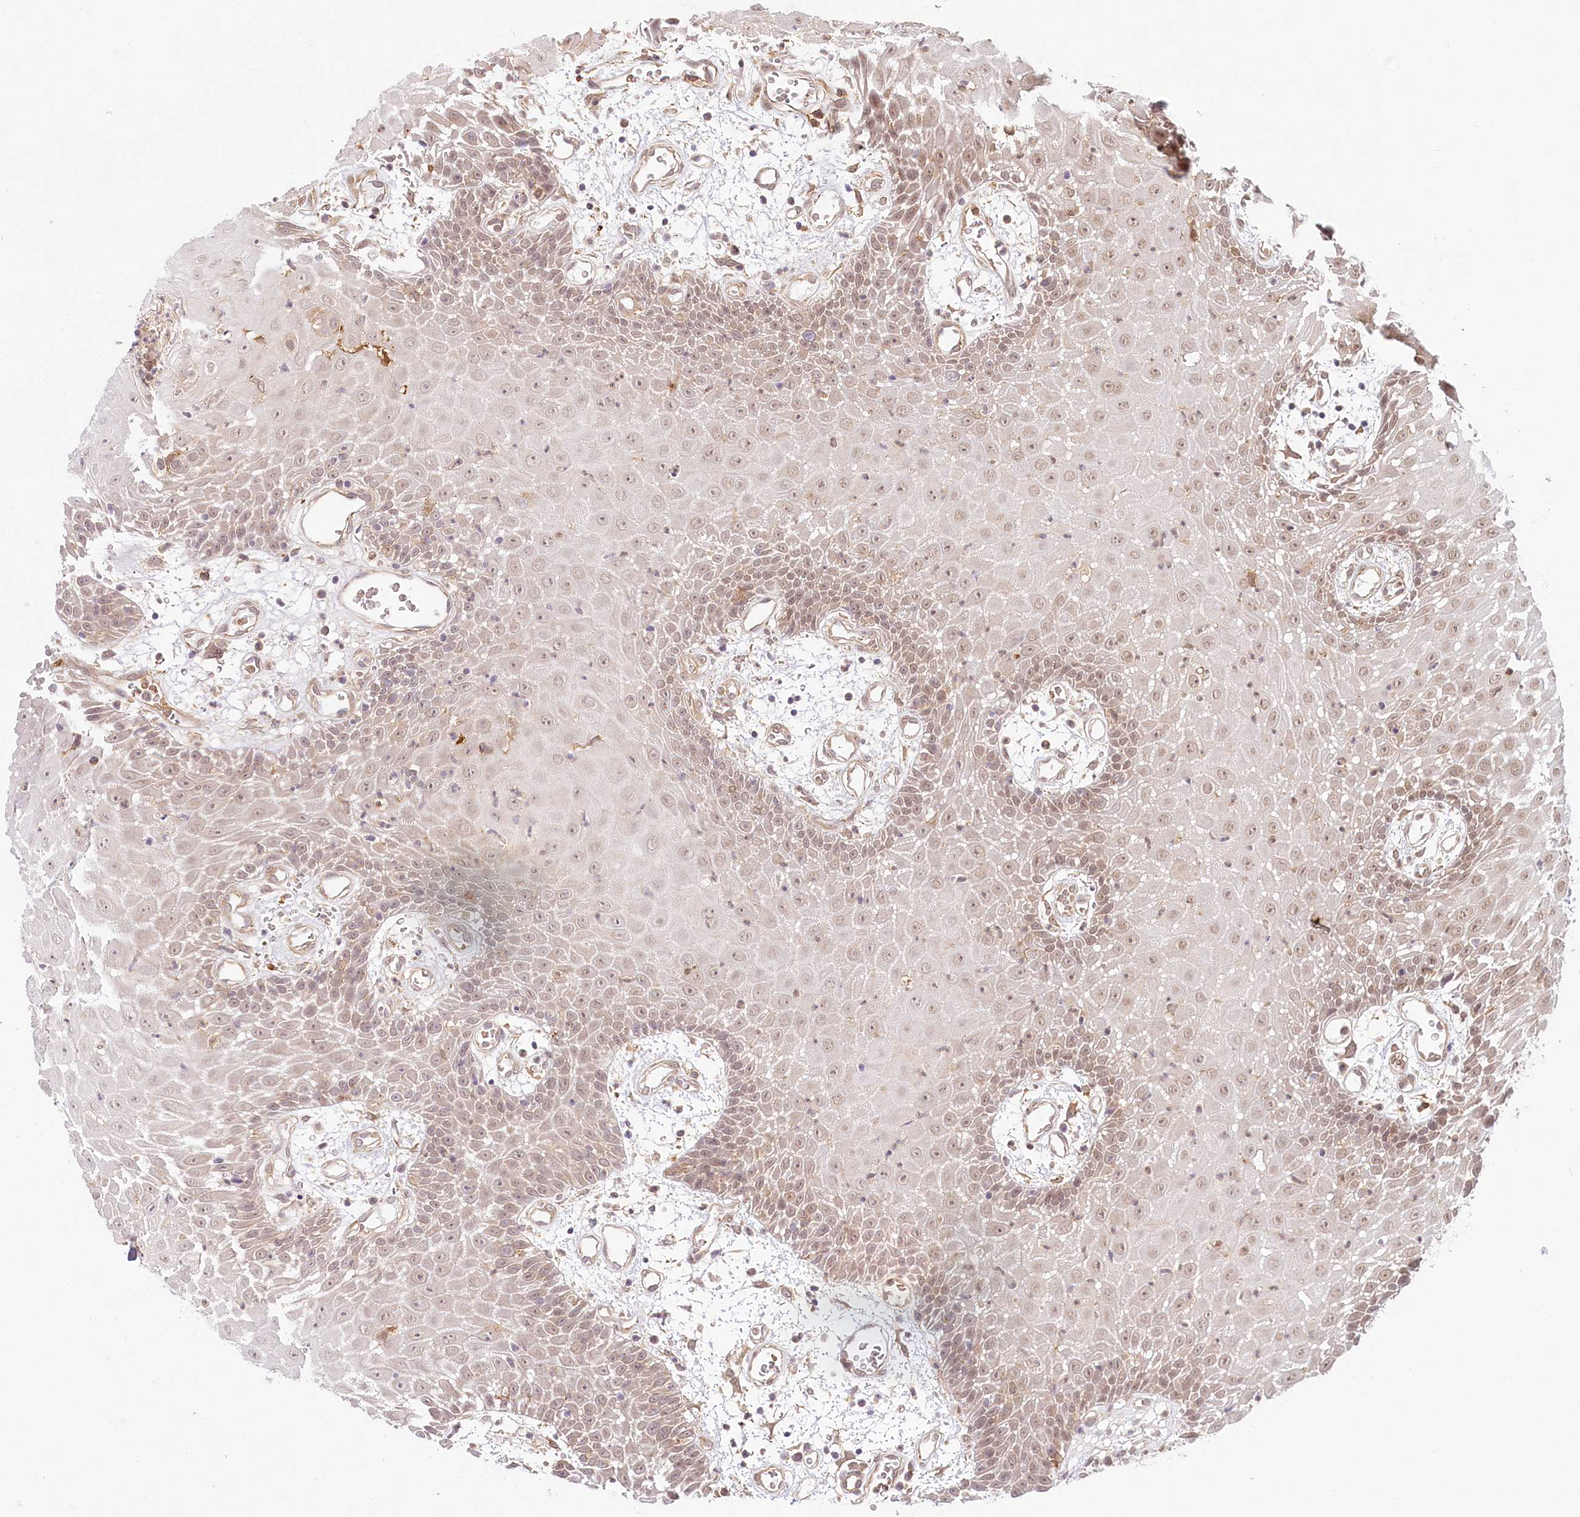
{"staining": {"intensity": "moderate", "quantity": "25%-75%", "location": "nuclear"}, "tissue": "oral mucosa", "cell_type": "Squamous epithelial cells", "image_type": "normal", "snomed": [{"axis": "morphology", "description": "Normal tissue, NOS"}, {"axis": "topography", "description": "Skeletal muscle"}, {"axis": "topography", "description": "Oral tissue"}, {"axis": "topography", "description": "Salivary gland"}, {"axis": "topography", "description": "Peripheral nerve tissue"}], "caption": "Immunohistochemical staining of benign oral mucosa shows medium levels of moderate nuclear staining in approximately 25%-75% of squamous epithelial cells.", "gene": "TUBGCP2", "patient": {"sex": "male", "age": 54}}